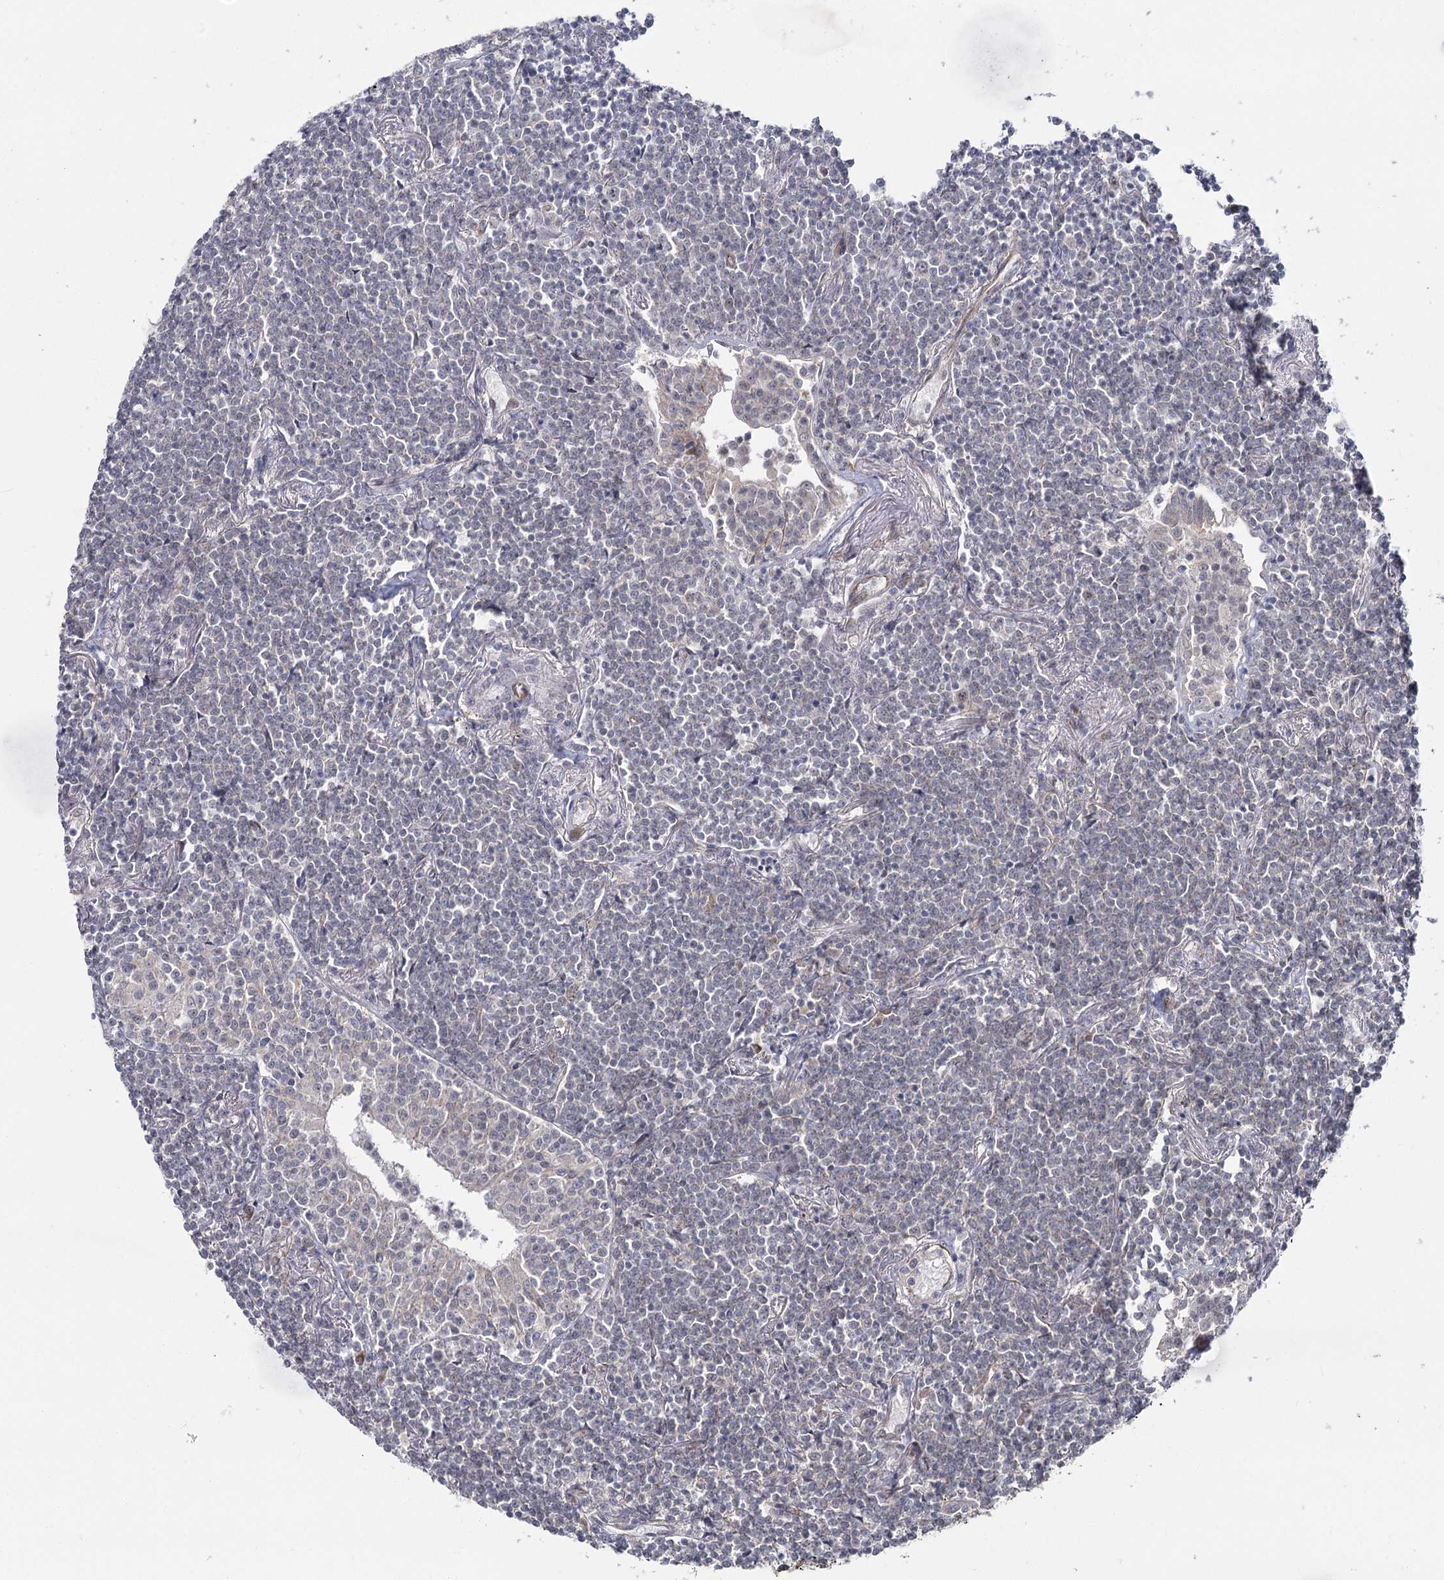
{"staining": {"intensity": "negative", "quantity": "none", "location": "none"}, "tissue": "lymphoma", "cell_type": "Tumor cells", "image_type": "cancer", "snomed": [{"axis": "morphology", "description": "Malignant lymphoma, non-Hodgkin's type, Low grade"}, {"axis": "topography", "description": "Lung"}], "caption": "Low-grade malignant lymphoma, non-Hodgkin's type was stained to show a protein in brown. There is no significant staining in tumor cells.", "gene": "TBC1D9B", "patient": {"sex": "female", "age": 71}}